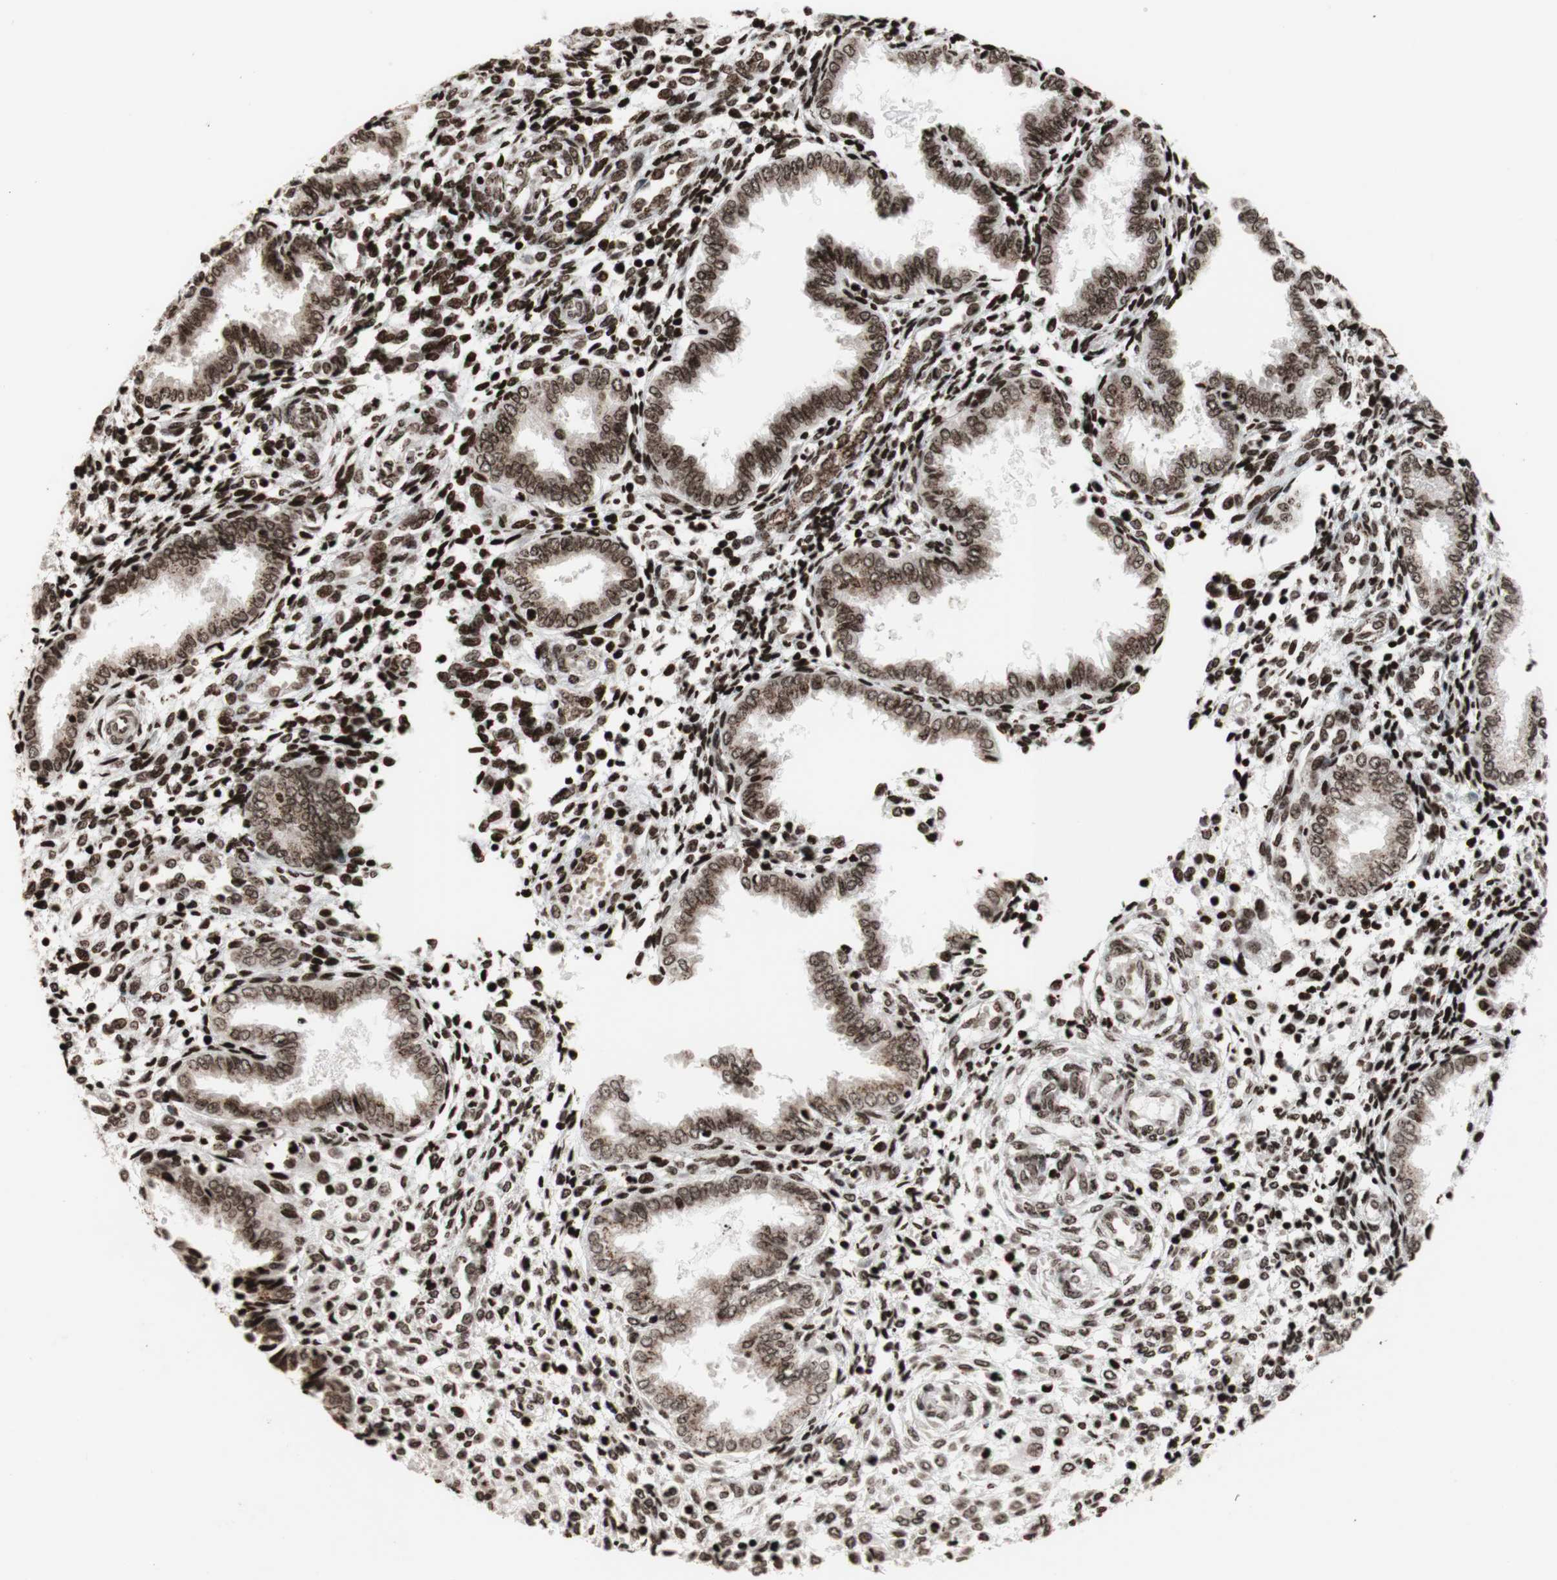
{"staining": {"intensity": "moderate", "quantity": ">75%", "location": "nuclear"}, "tissue": "endometrium", "cell_type": "Cells in endometrial stroma", "image_type": "normal", "snomed": [{"axis": "morphology", "description": "Normal tissue, NOS"}, {"axis": "topography", "description": "Endometrium"}], "caption": "The micrograph exhibits staining of normal endometrium, revealing moderate nuclear protein expression (brown color) within cells in endometrial stroma. The staining was performed using DAB to visualize the protein expression in brown, while the nuclei were stained in blue with hematoxylin (Magnification: 20x).", "gene": "NCAPD2", "patient": {"sex": "female", "age": 33}}